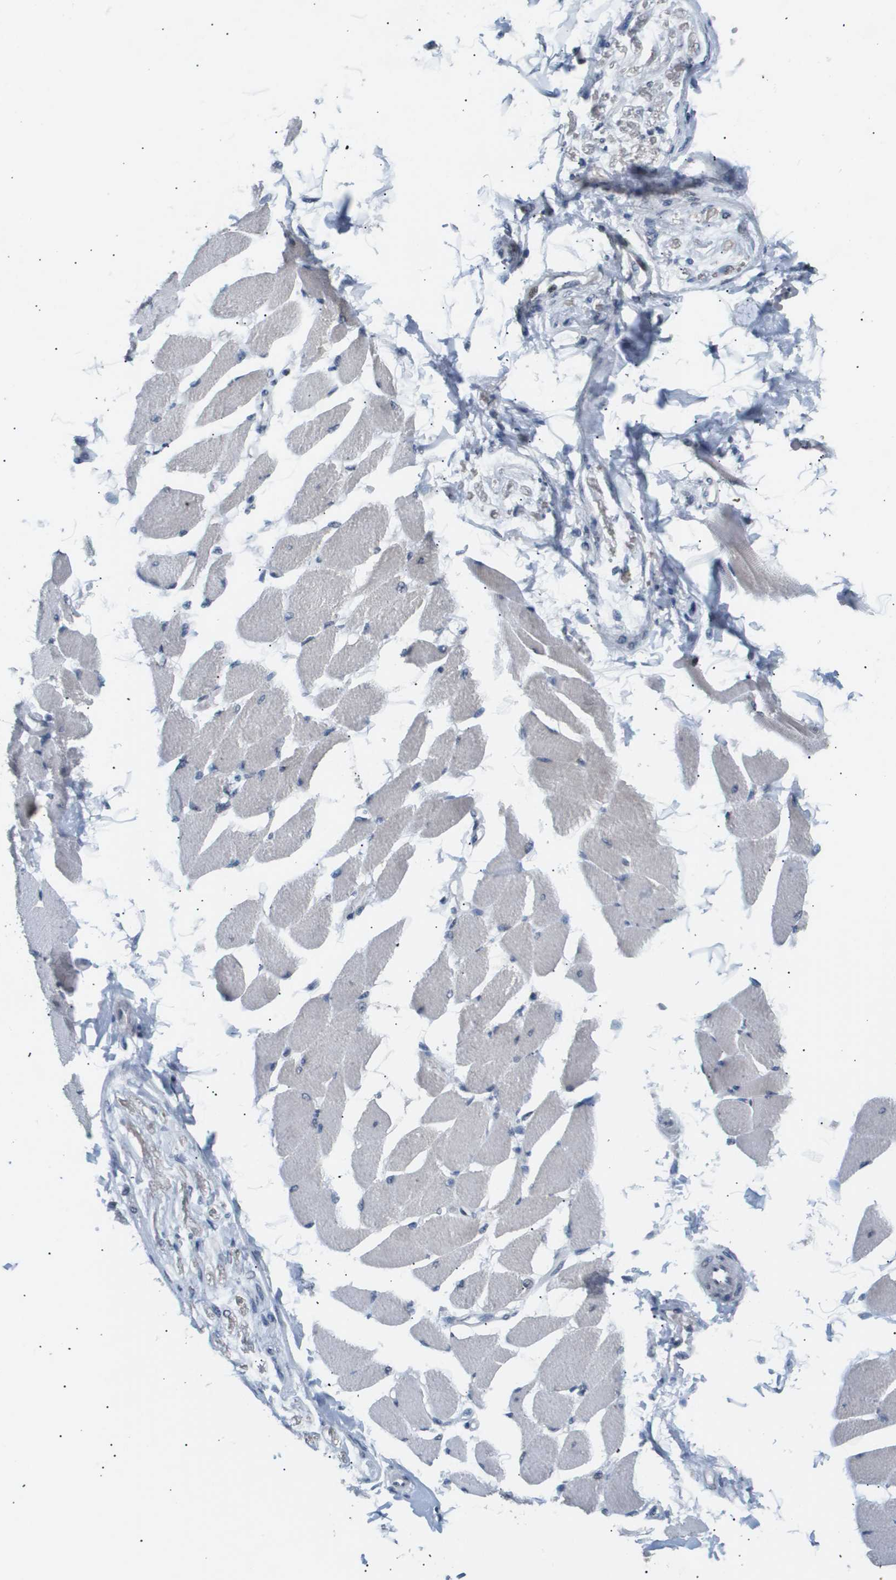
{"staining": {"intensity": "negative", "quantity": "none", "location": "none"}, "tissue": "skeletal muscle", "cell_type": "Myocytes", "image_type": "normal", "snomed": [{"axis": "morphology", "description": "Normal tissue, NOS"}, {"axis": "topography", "description": "Skeletal muscle"}, {"axis": "topography", "description": "Peripheral nerve tissue"}], "caption": "This is an immunohistochemistry photomicrograph of benign human skeletal muscle. There is no positivity in myocytes.", "gene": "ANAPC2", "patient": {"sex": "female", "age": 84}}